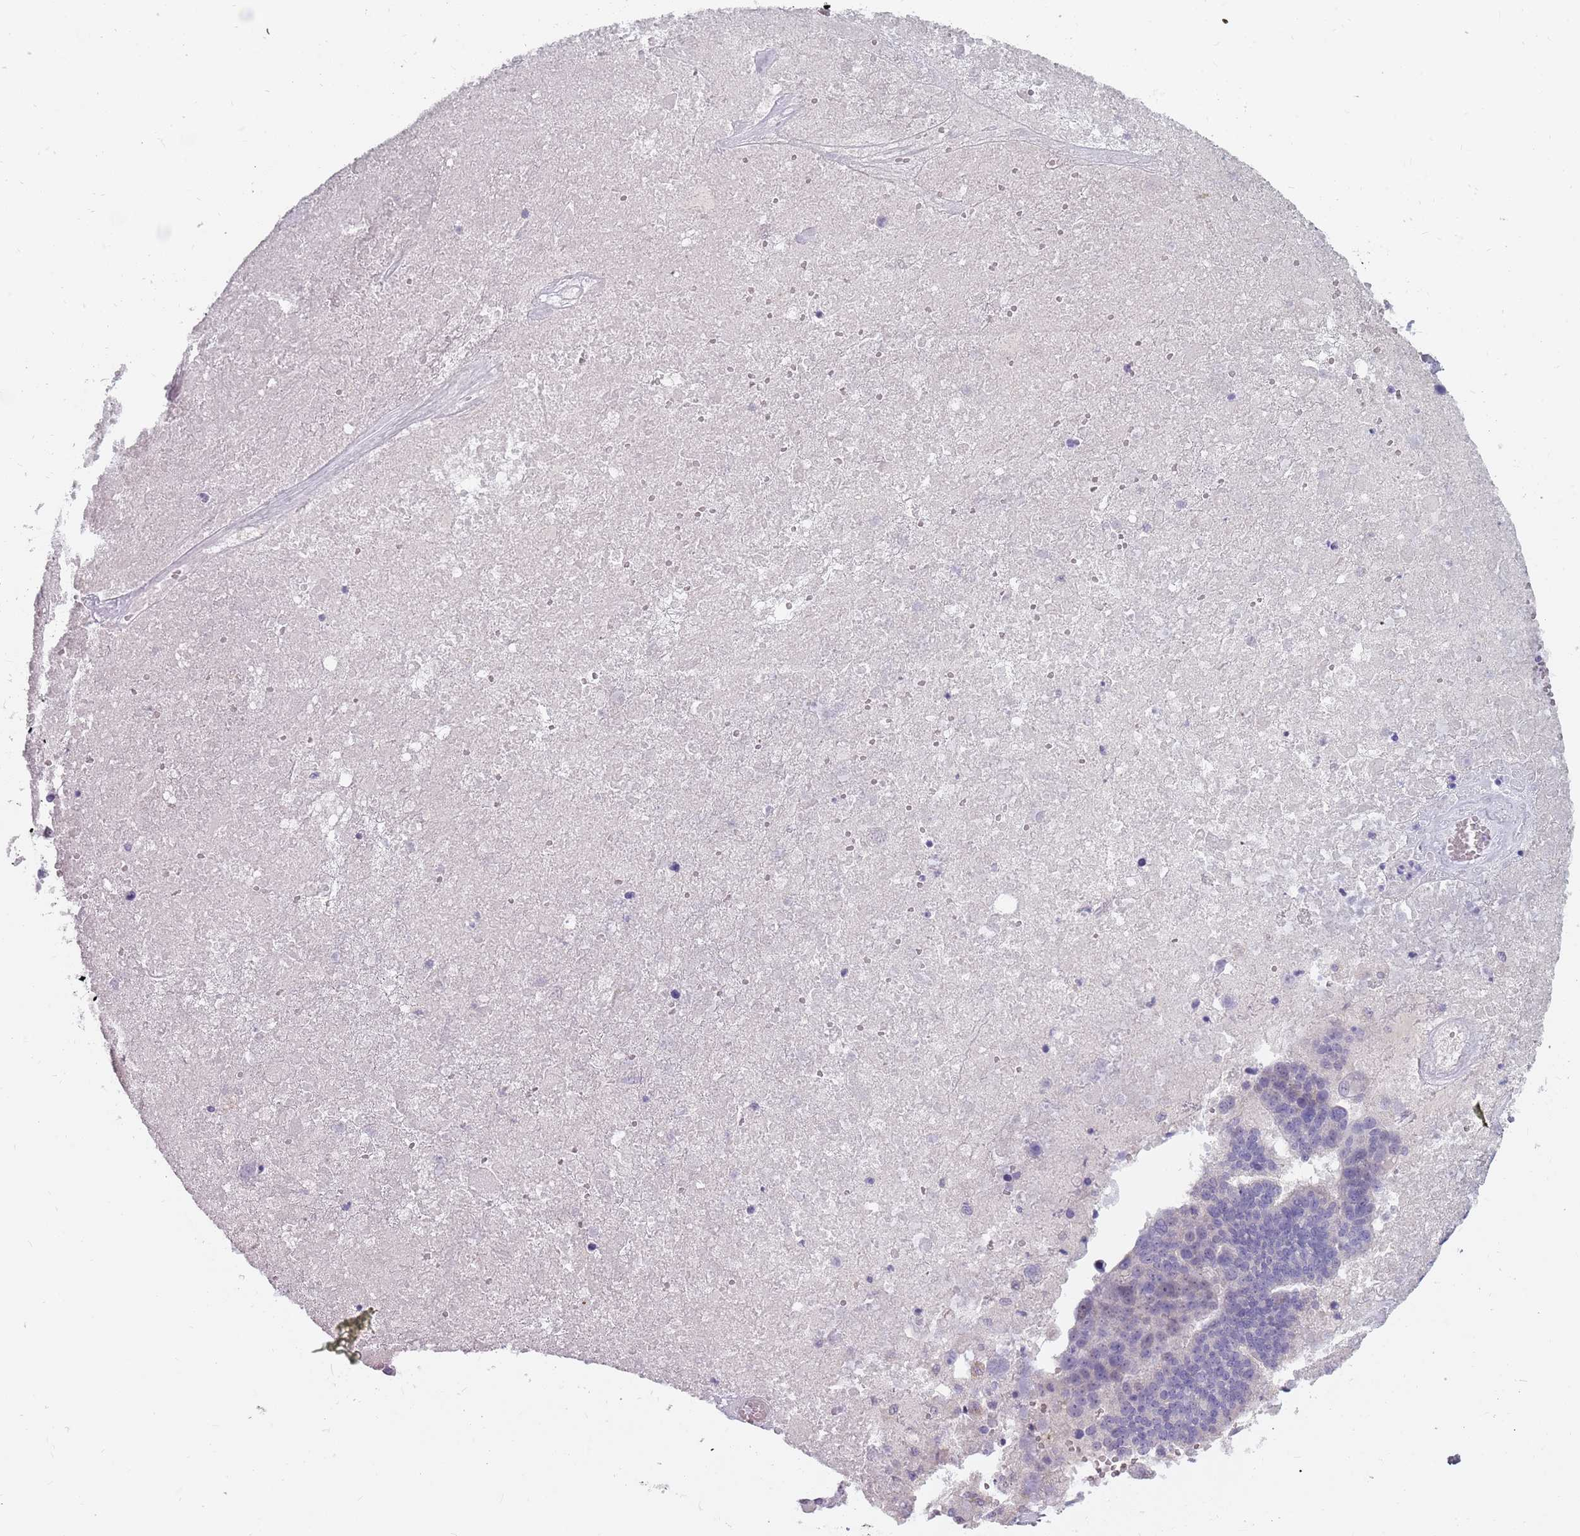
{"staining": {"intensity": "negative", "quantity": "none", "location": "none"}, "tissue": "ovarian cancer", "cell_type": "Tumor cells", "image_type": "cancer", "snomed": [{"axis": "morphology", "description": "Cystadenocarcinoma, serous, NOS"}, {"axis": "topography", "description": "Ovary"}], "caption": "Image shows no protein positivity in tumor cells of ovarian cancer (serous cystadenocarcinoma) tissue. The staining is performed using DAB (3,3'-diaminobenzidine) brown chromogen with nuclei counter-stained in using hematoxylin.", "gene": "DDX4", "patient": {"sex": "female", "age": 59}}